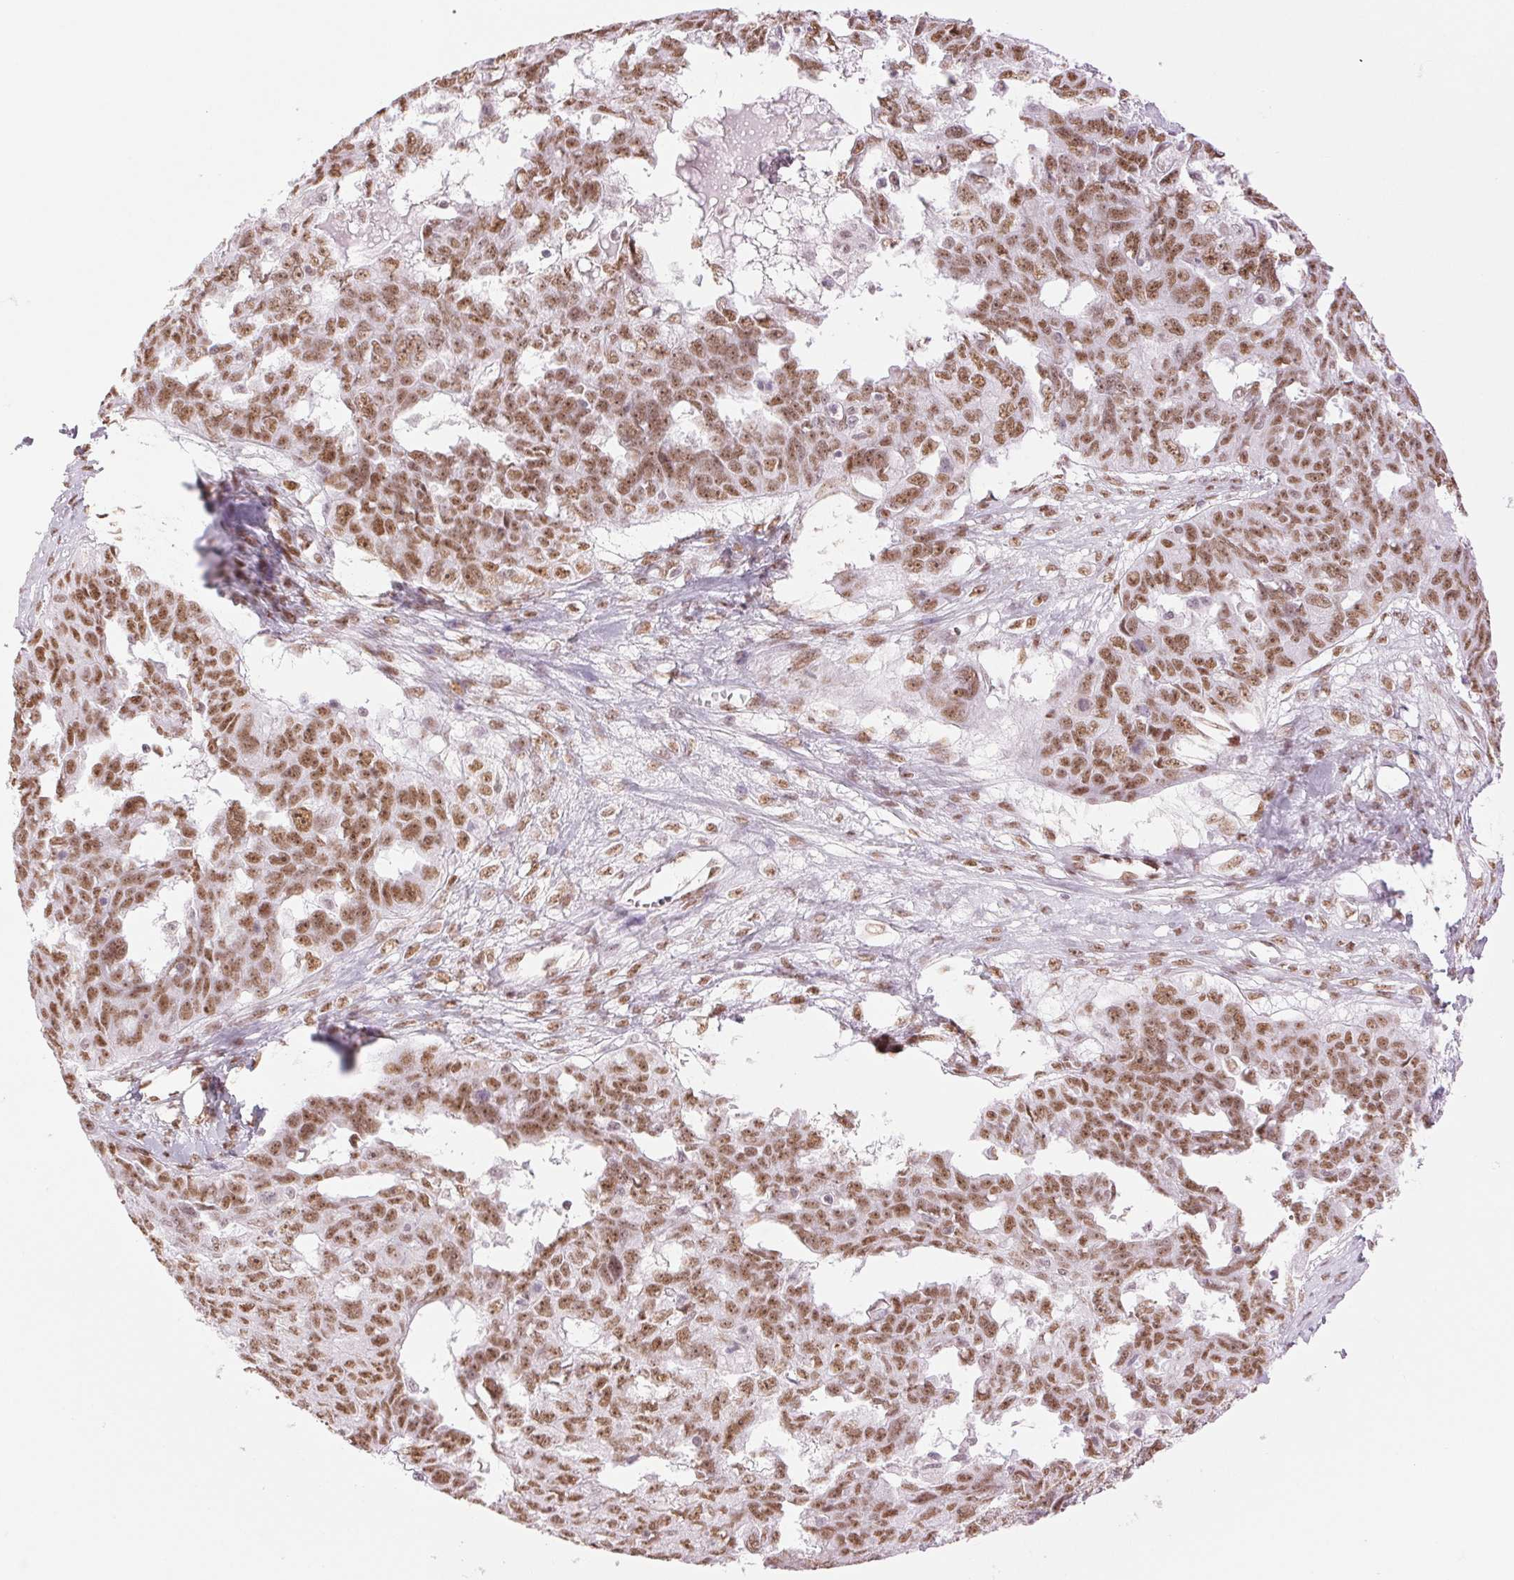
{"staining": {"intensity": "moderate", "quantity": ">75%", "location": "nuclear"}, "tissue": "ovarian cancer", "cell_type": "Tumor cells", "image_type": "cancer", "snomed": [{"axis": "morphology", "description": "Carcinoma, endometroid"}, {"axis": "topography", "description": "Ovary"}], "caption": "Immunohistochemistry (IHC) image of neoplastic tissue: human ovarian cancer stained using IHC shows medium levels of moderate protein expression localized specifically in the nuclear of tumor cells, appearing as a nuclear brown color.", "gene": "ZFR2", "patient": {"sex": "female", "age": 70}}